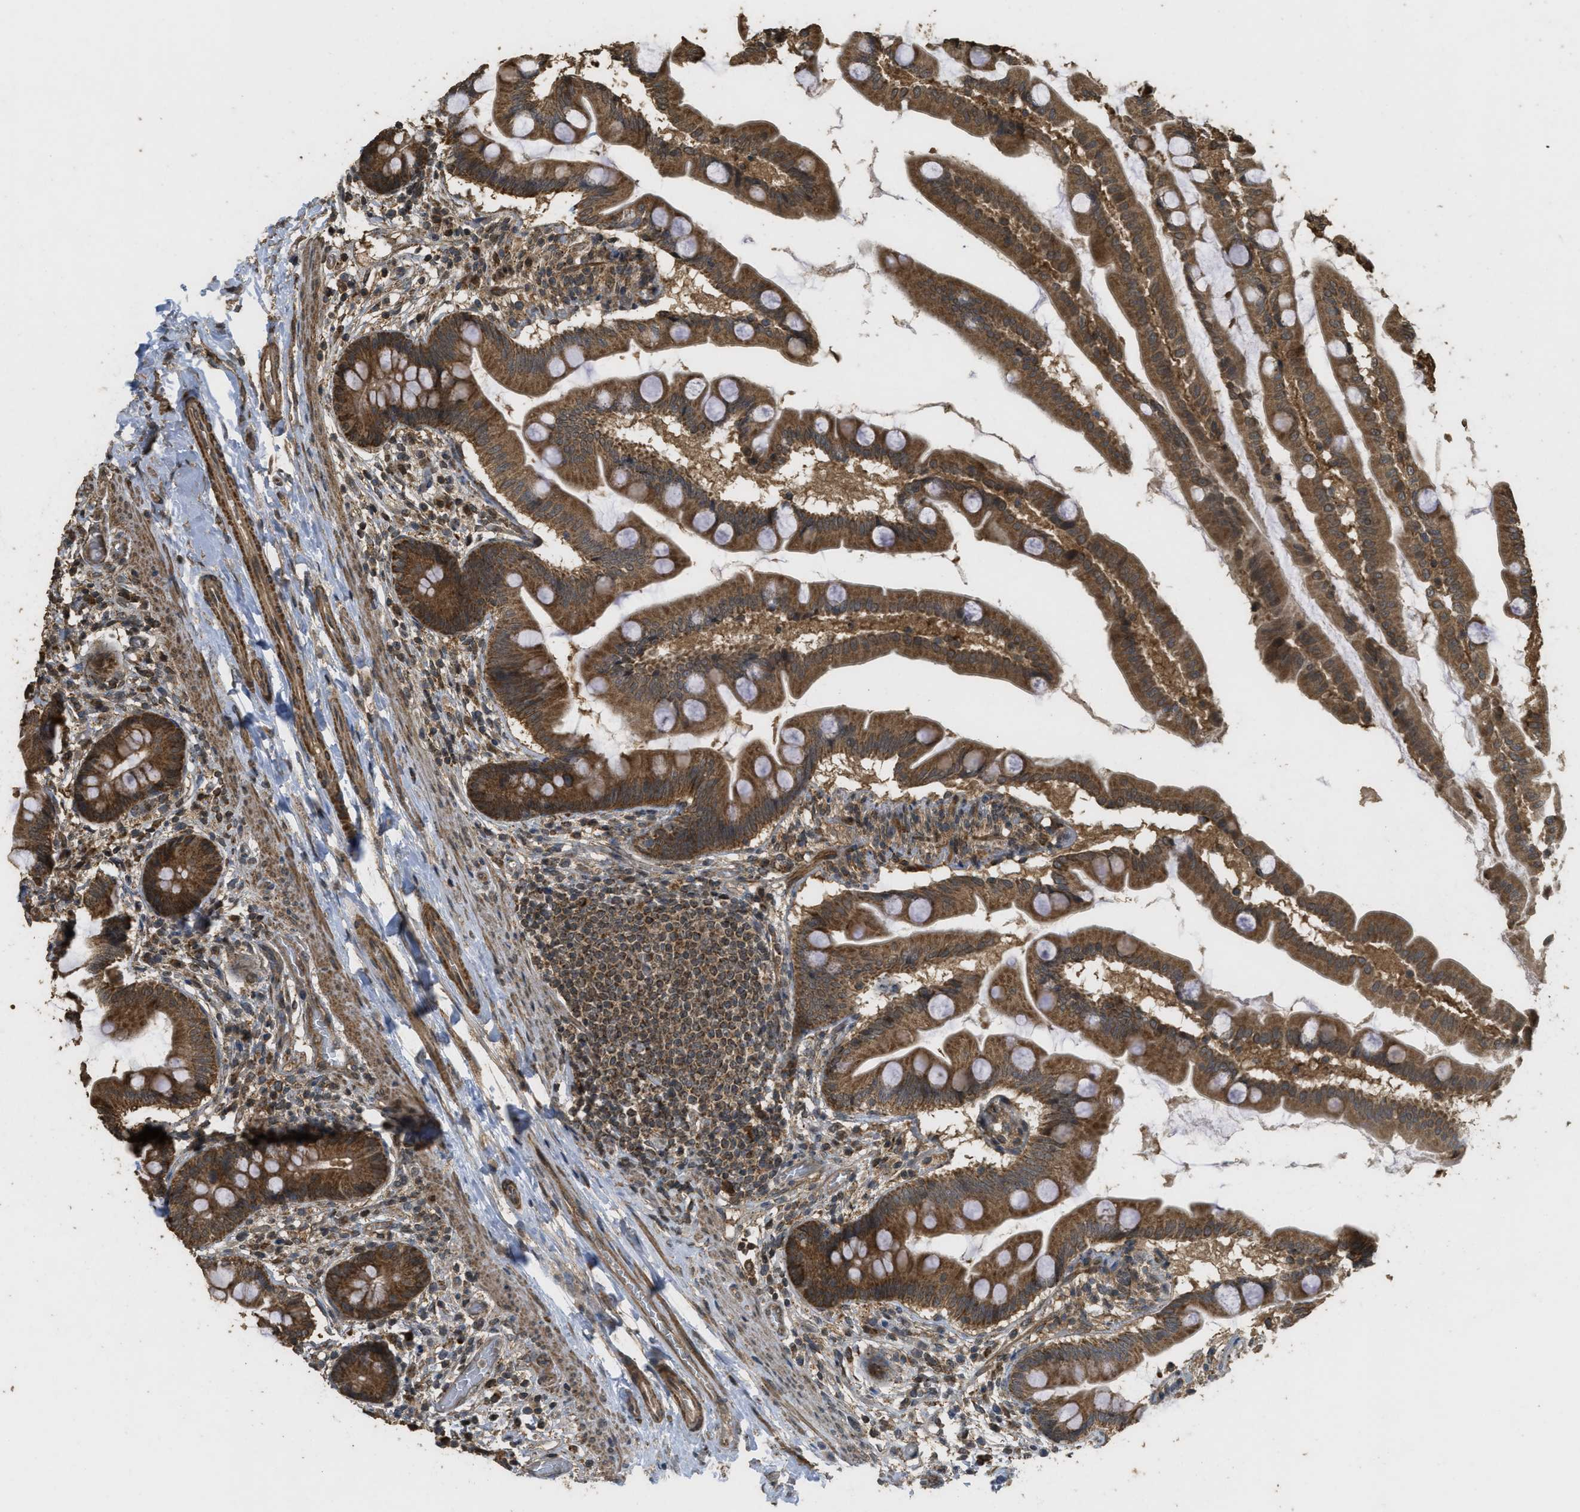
{"staining": {"intensity": "strong", "quantity": ">75%", "location": "cytoplasmic/membranous"}, "tissue": "small intestine", "cell_type": "Glandular cells", "image_type": "normal", "snomed": [{"axis": "morphology", "description": "Normal tissue, NOS"}, {"axis": "topography", "description": "Small intestine"}], "caption": "Strong cytoplasmic/membranous expression for a protein is present in about >75% of glandular cells of benign small intestine using immunohistochemistry (IHC).", "gene": "CTPS1", "patient": {"sex": "female", "age": 56}}